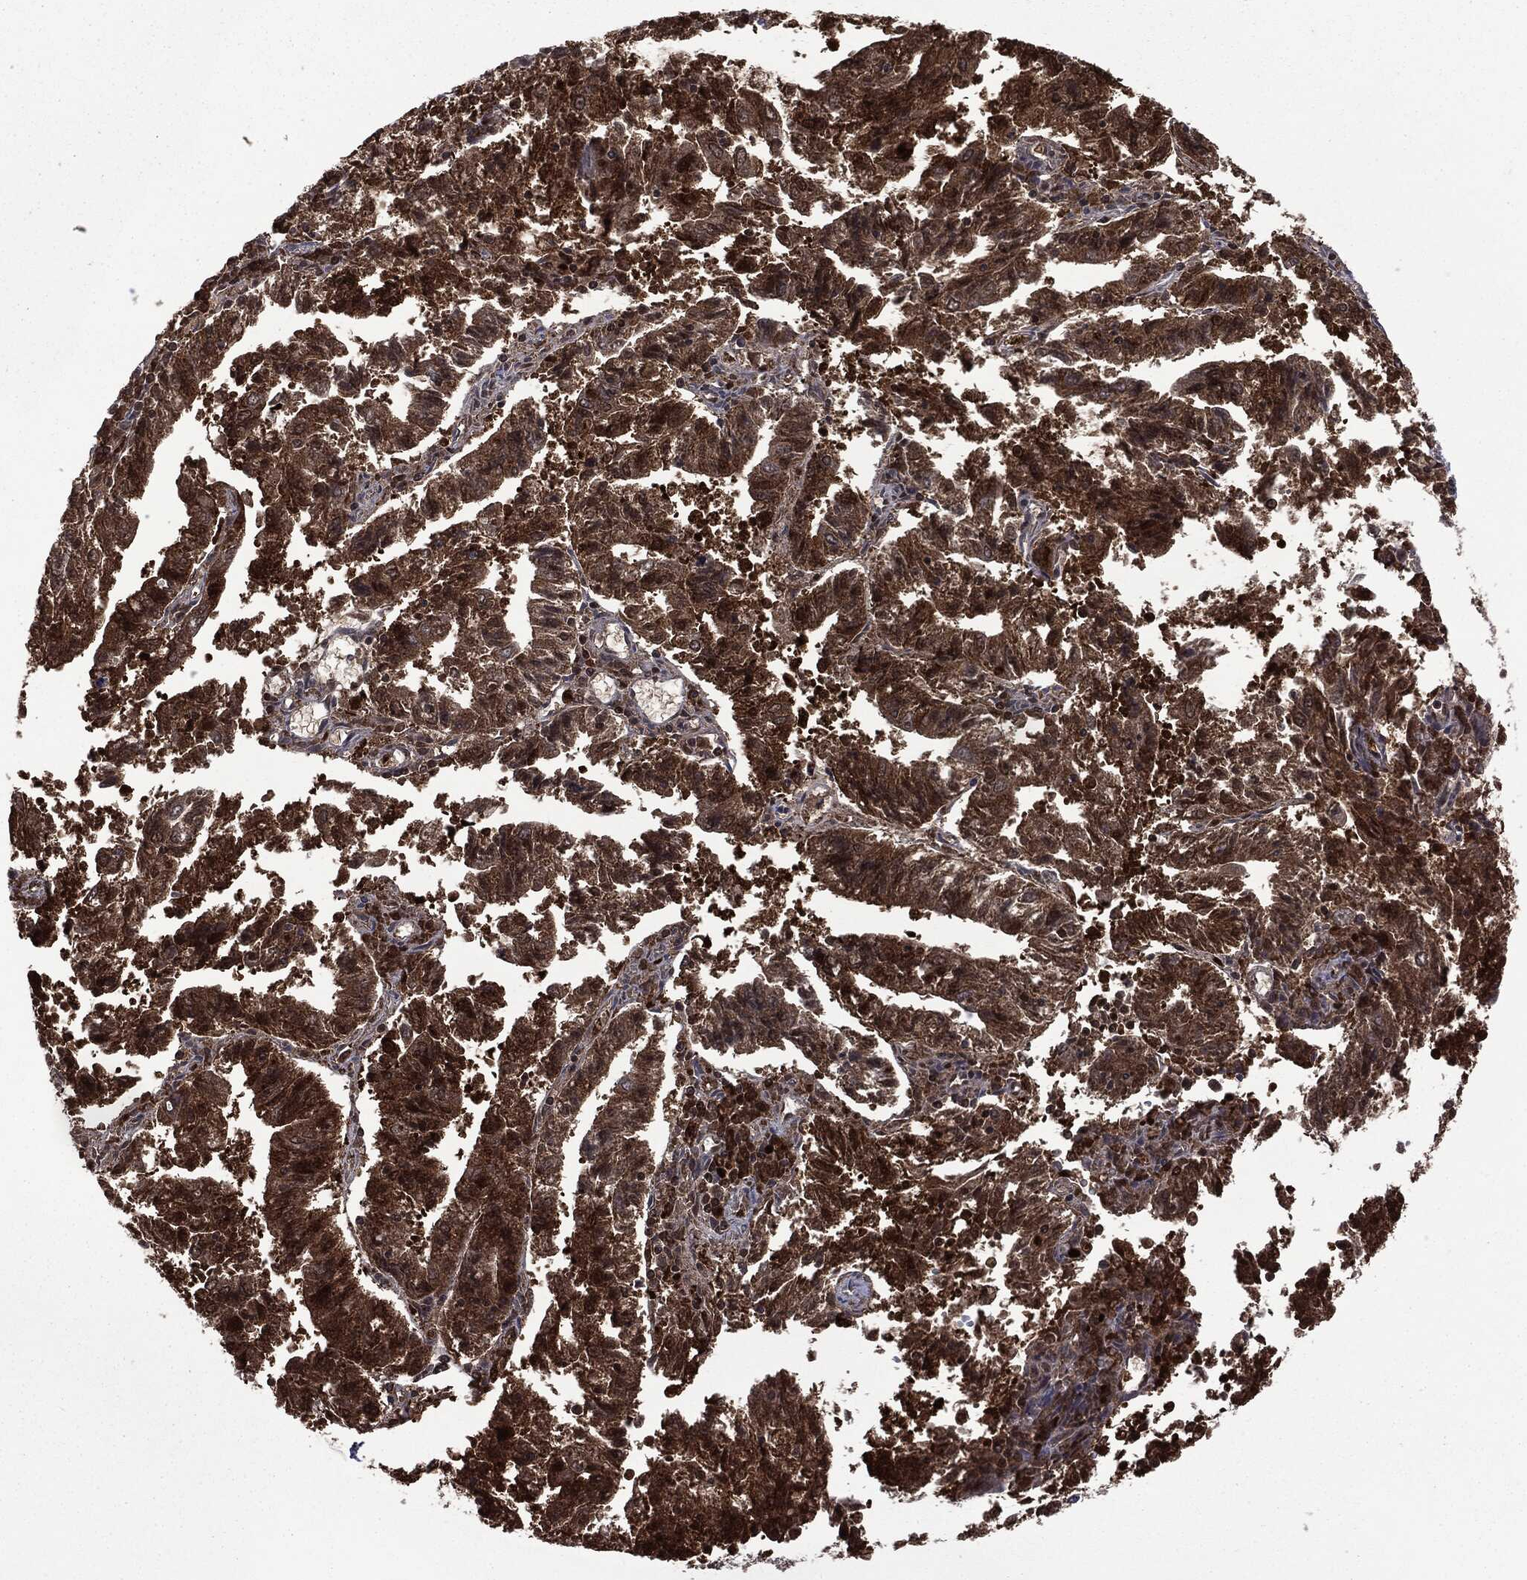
{"staining": {"intensity": "strong", "quantity": ">75%", "location": "cytoplasmic/membranous"}, "tissue": "endometrial cancer", "cell_type": "Tumor cells", "image_type": "cancer", "snomed": [{"axis": "morphology", "description": "Adenocarcinoma, NOS"}, {"axis": "topography", "description": "Endometrium"}], "caption": "Endometrial cancer stained with DAB (3,3'-diaminobenzidine) immunohistochemistry (IHC) shows high levels of strong cytoplasmic/membranous expression in about >75% of tumor cells. Nuclei are stained in blue.", "gene": "GPI", "patient": {"sex": "female", "age": 82}}